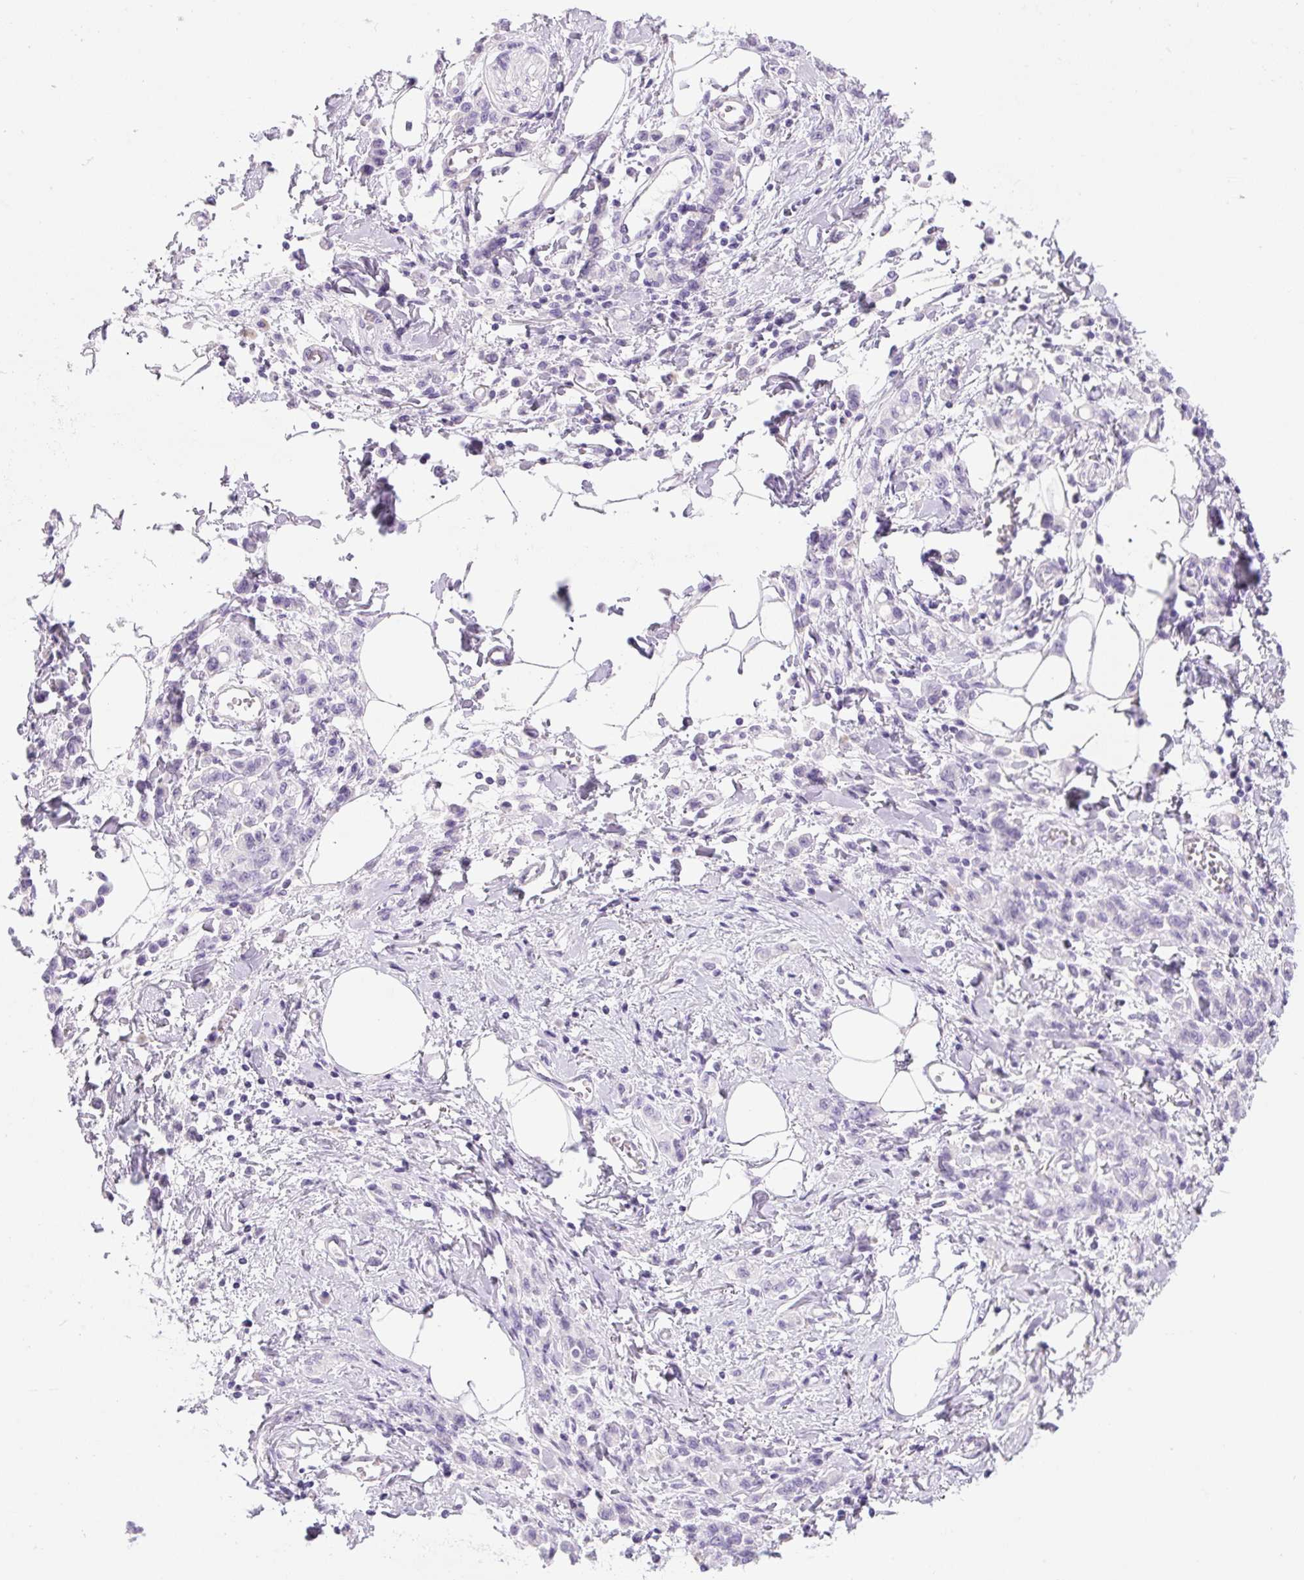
{"staining": {"intensity": "negative", "quantity": "none", "location": "none"}, "tissue": "stomach cancer", "cell_type": "Tumor cells", "image_type": "cancer", "snomed": [{"axis": "morphology", "description": "Adenocarcinoma, NOS"}, {"axis": "topography", "description": "Stomach"}], "caption": "High magnification brightfield microscopy of stomach adenocarcinoma stained with DAB (brown) and counterstained with hematoxylin (blue): tumor cells show no significant expression. (DAB (3,3'-diaminobenzidine) immunohistochemistry visualized using brightfield microscopy, high magnification).", "gene": "PRRT1", "patient": {"sex": "male", "age": 77}}